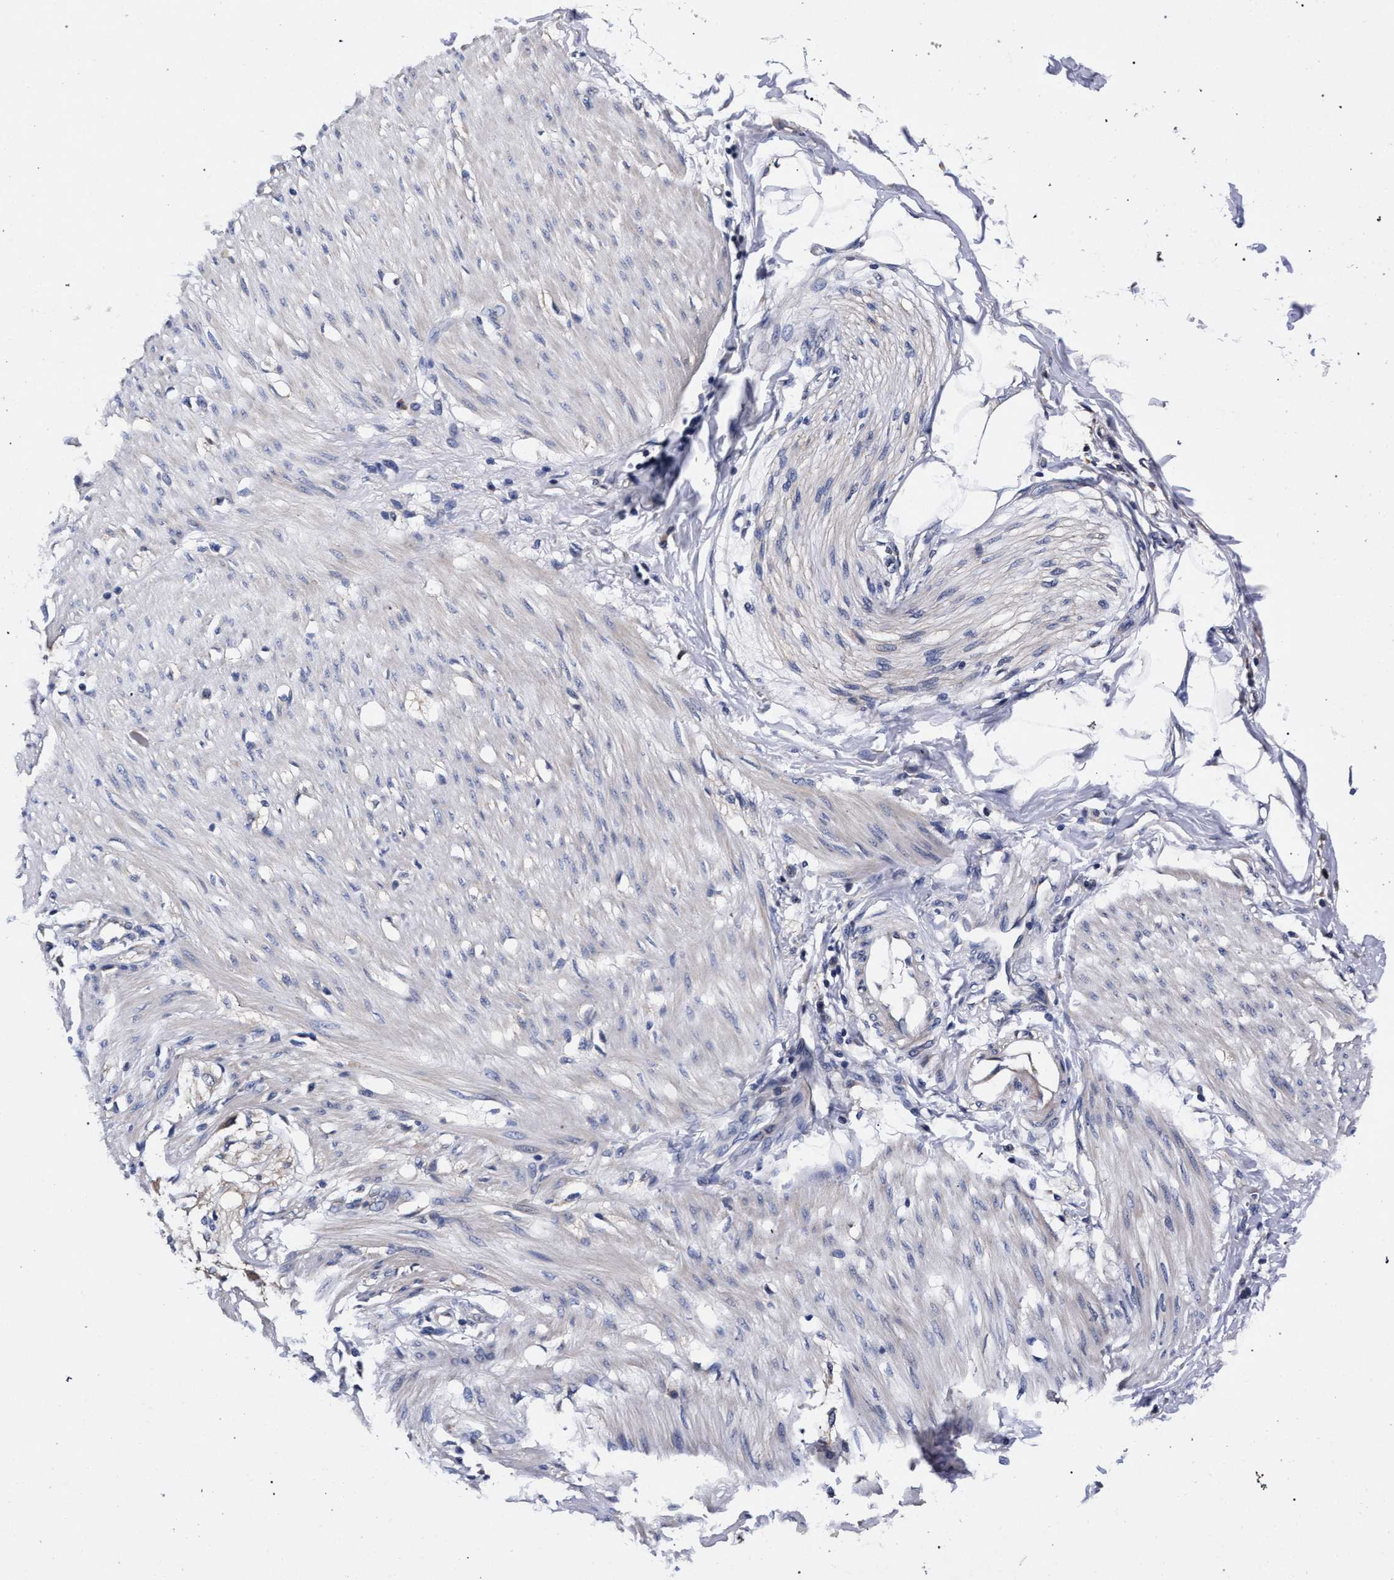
{"staining": {"intensity": "negative", "quantity": "none", "location": "none"}, "tissue": "adipose tissue", "cell_type": "Adipocytes", "image_type": "normal", "snomed": [{"axis": "morphology", "description": "Normal tissue, NOS"}, {"axis": "morphology", "description": "Adenocarcinoma, NOS"}, {"axis": "topography", "description": "Colon"}, {"axis": "topography", "description": "Peripheral nerve tissue"}], "caption": "Protein analysis of unremarkable adipose tissue displays no significant positivity in adipocytes. (DAB IHC visualized using brightfield microscopy, high magnification).", "gene": "CFAP95", "patient": {"sex": "male", "age": 14}}